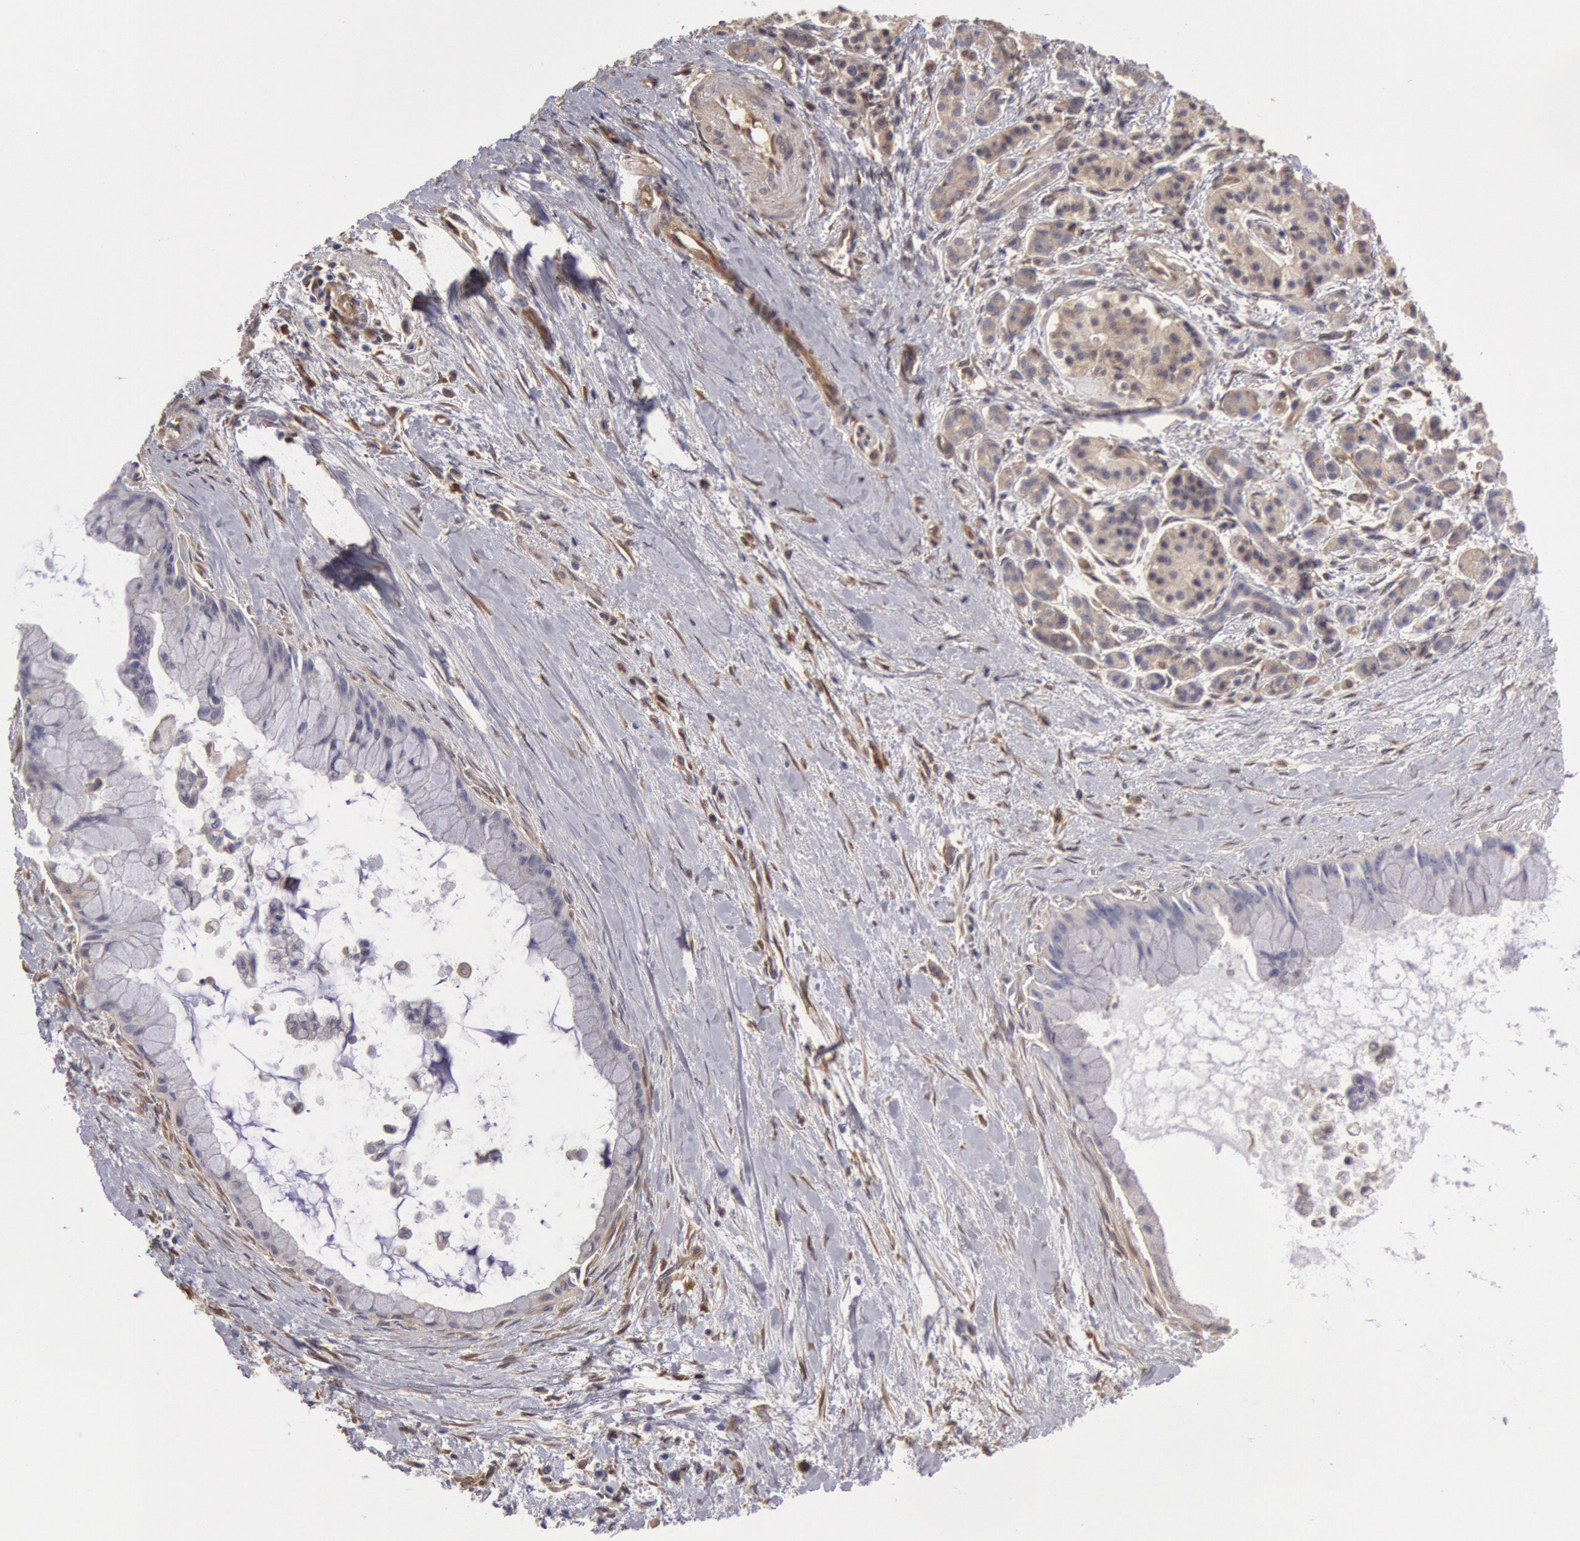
{"staining": {"intensity": "negative", "quantity": "none", "location": "none"}, "tissue": "pancreatic cancer", "cell_type": "Tumor cells", "image_type": "cancer", "snomed": [{"axis": "morphology", "description": "Adenocarcinoma, NOS"}, {"axis": "topography", "description": "Pancreas"}], "caption": "Pancreatic cancer was stained to show a protein in brown. There is no significant positivity in tumor cells.", "gene": "CCDC50", "patient": {"sex": "male", "age": 59}}